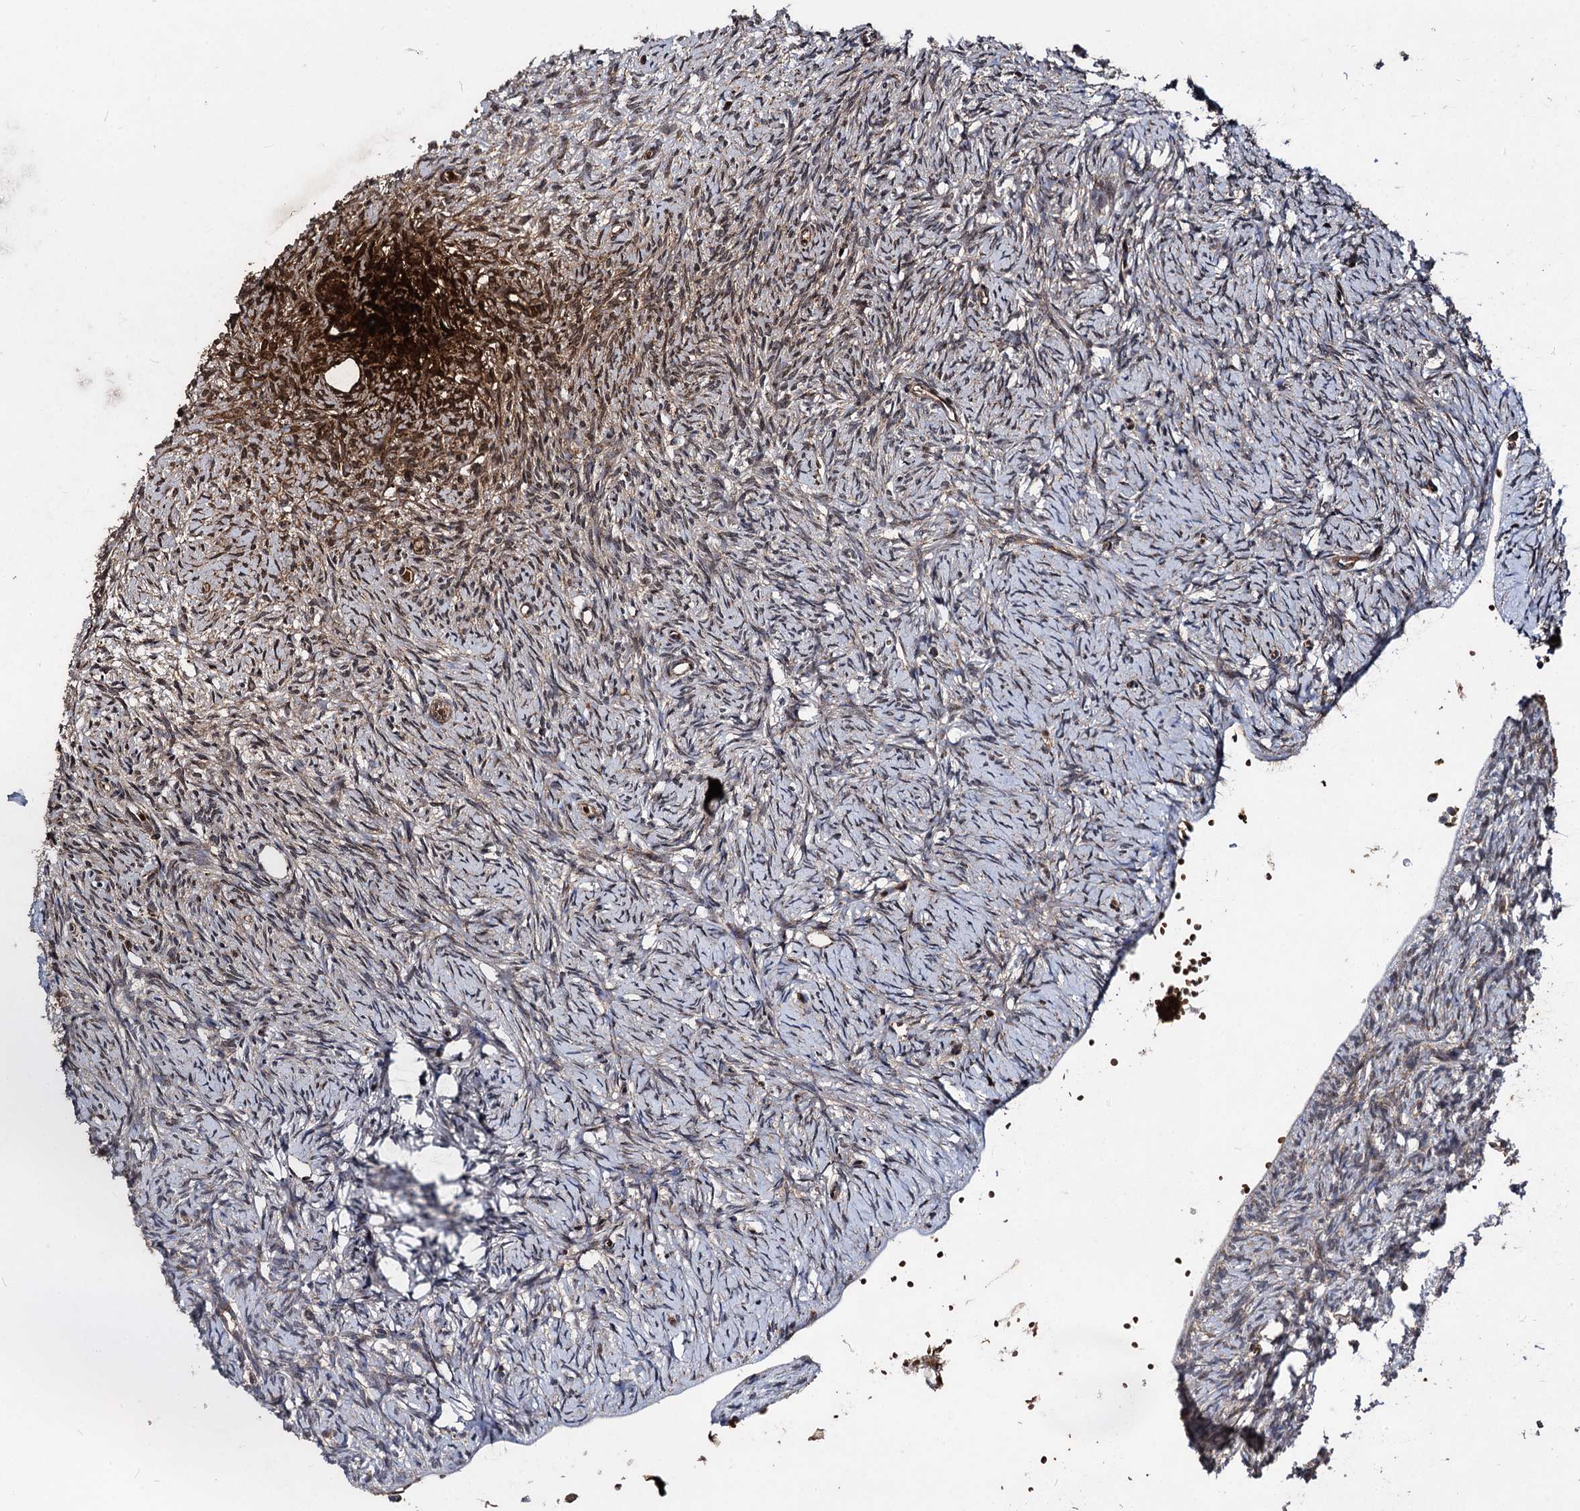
{"staining": {"intensity": "weak", "quantity": "<25%", "location": "nuclear"}, "tissue": "ovary", "cell_type": "Ovarian stroma cells", "image_type": "normal", "snomed": [{"axis": "morphology", "description": "Normal tissue, NOS"}, {"axis": "topography", "description": "Ovary"}], "caption": "Immunohistochemistry (IHC) image of unremarkable human ovary stained for a protein (brown), which reveals no positivity in ovarian stroma cells. (Immunohistochemistry (IHC), brightfield microscopy, high magnification).", "gene": "BCL2L2", "patient": {"sex": "female", "age": 51}}